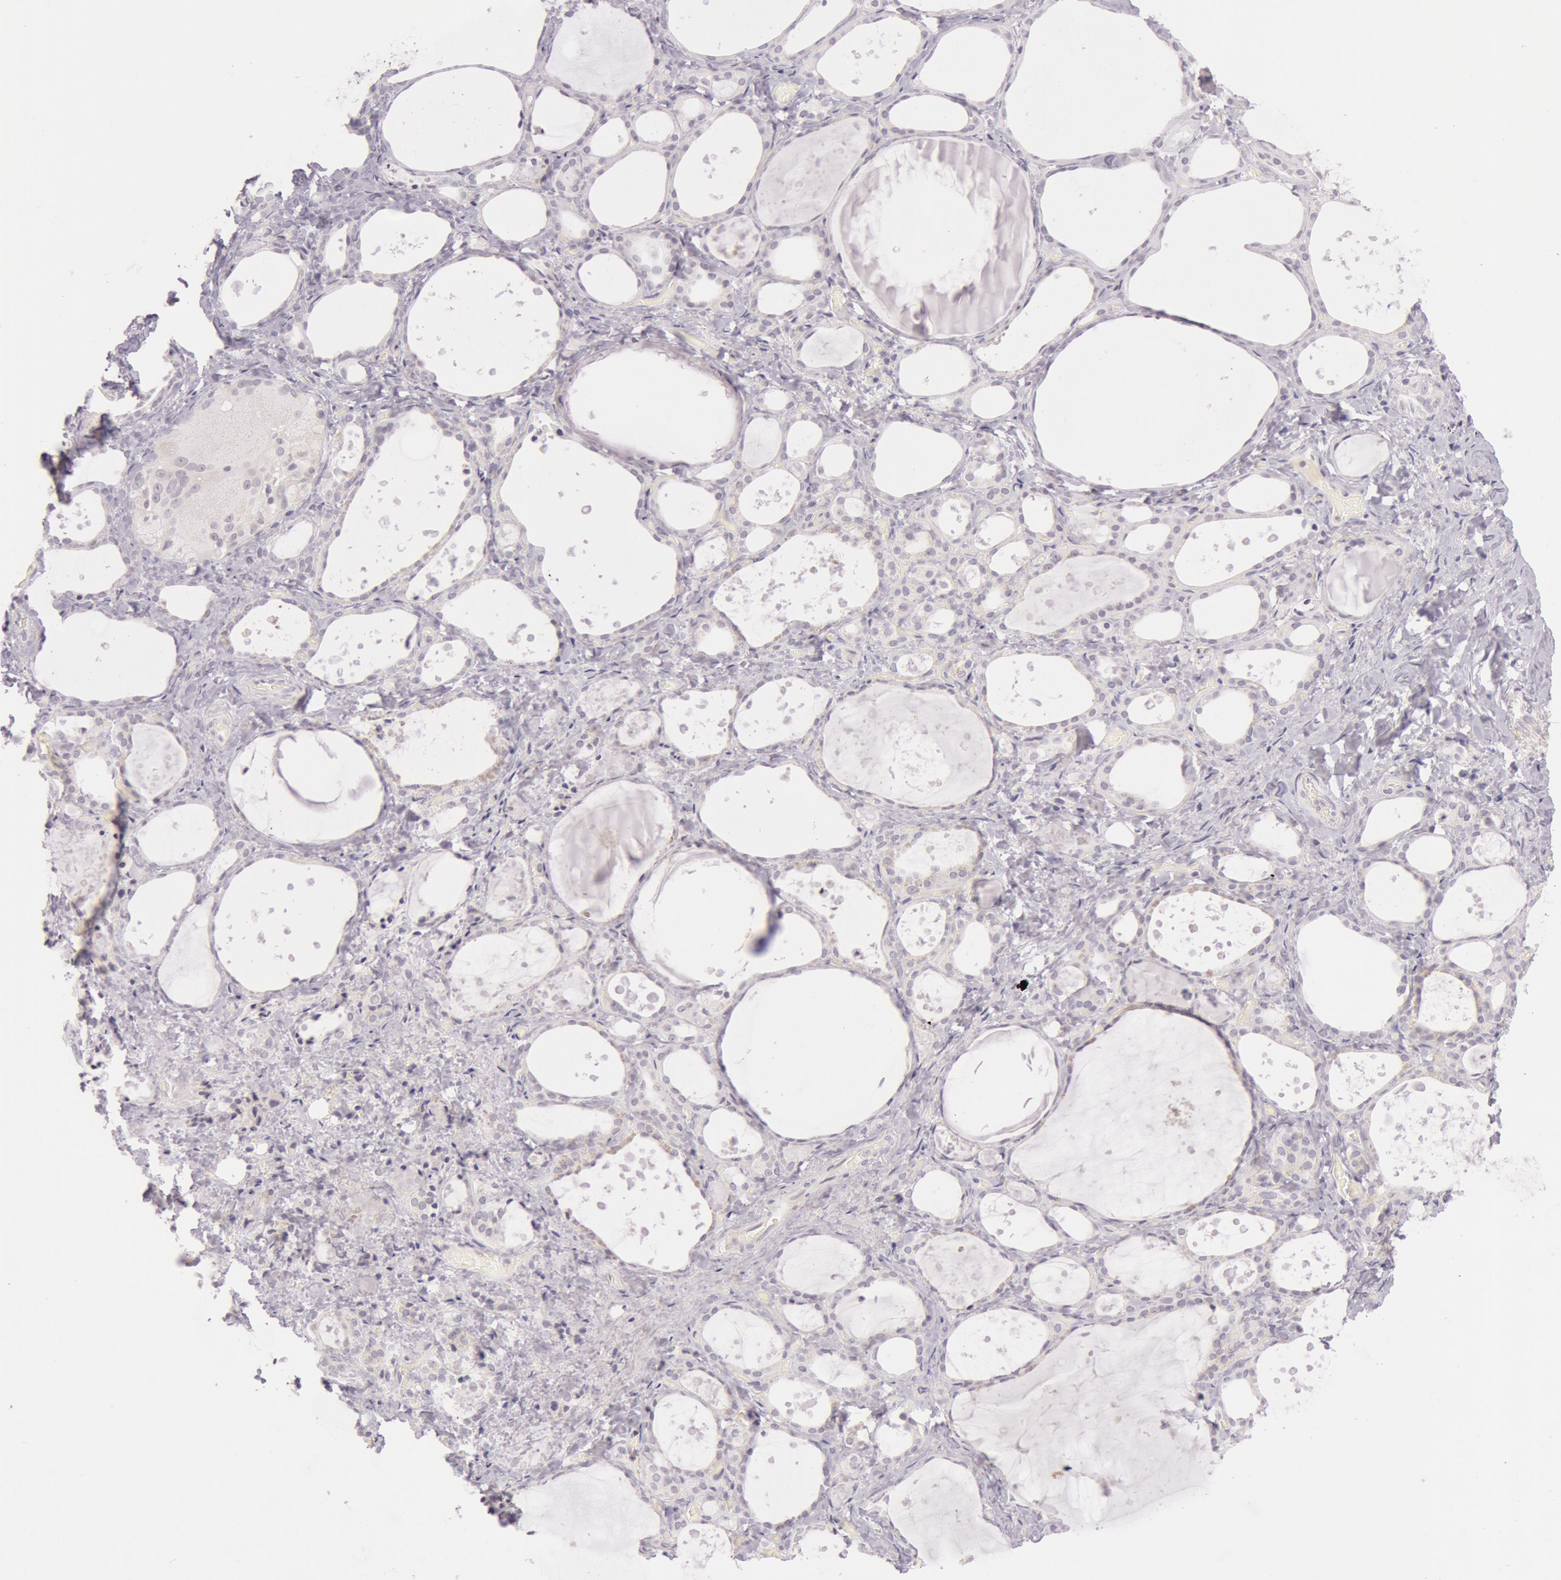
{"staining": {"intensity": "negative", "quantity": "none", "location": "none"}, "tissue": "thyroid gland", "cell_type": "Glandular cells", "image_type": "normal", "snomed": [{"axis": "morphology", "description": "Normal tissue, NOS"}, {"axis": "topography", "description": "Thyroid gland"}], "caption": "IHC photomicrograph of normal human thyroid gland stained for a protein (brown), which exhibits no staining in glandular cells. The staining is performed using DAB brown chromogen with nuclei counter-stained in using hematoxylin.", "gene": "RBMY1A1", "patient": {"sex": "female", "age": 75}}